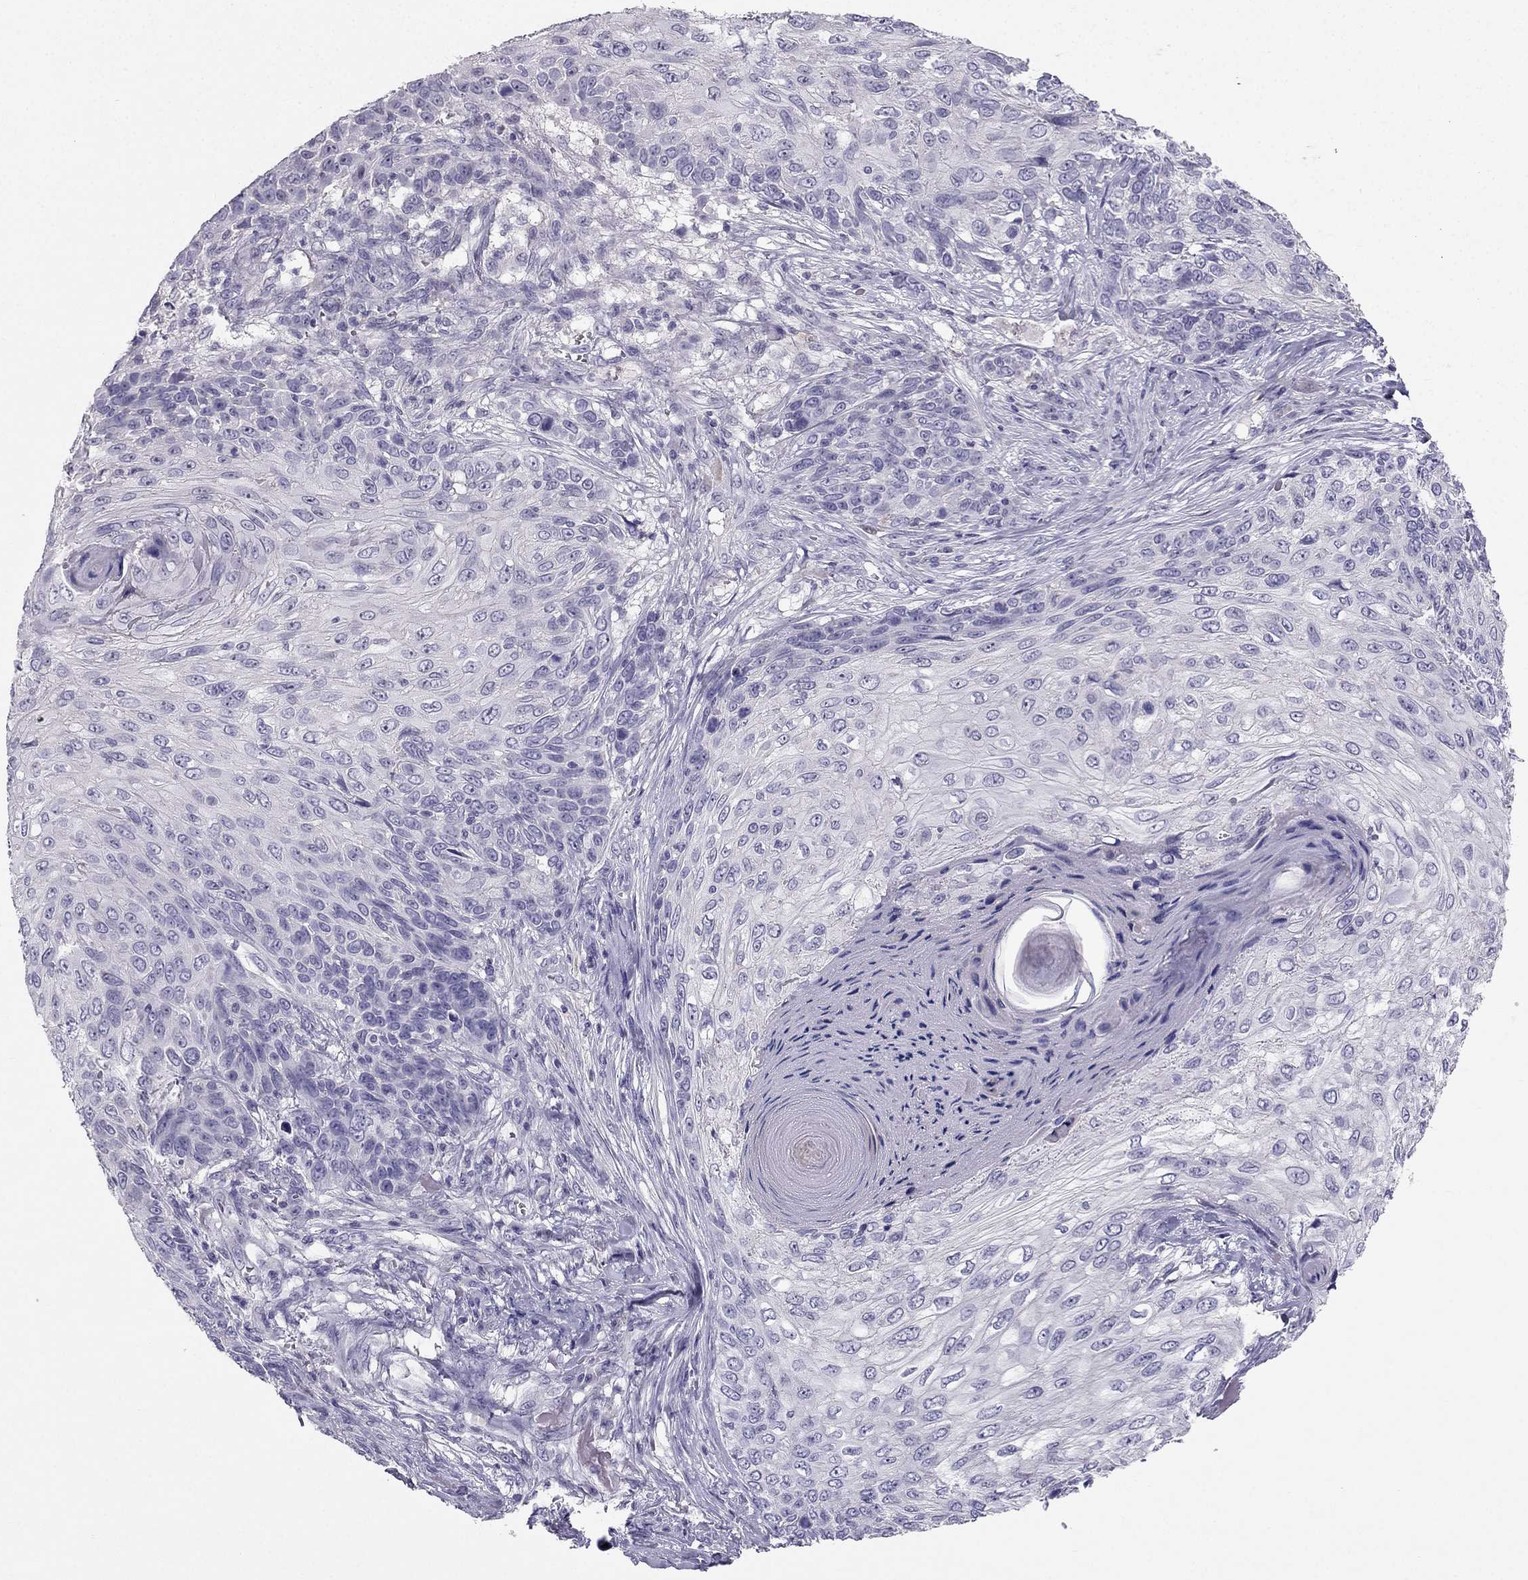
{"staining": {"intensity": "negative", "quantity": "none", "location": "none"}, "tissue": "skin cancer", "cell_type": "Tumor cells", "image_type": "cancer", "snomed": [{"axis": "morphology", "description": "Squamous cell carcinoma, NOS"}, {"axis": "topography", "description": "Skin"}], "caption": "Protein analysis of skin cancer exhibits no significant staining in tumor cells.", "gene": "LMTK3", "patient": {"sex": "male", "age": 92}}